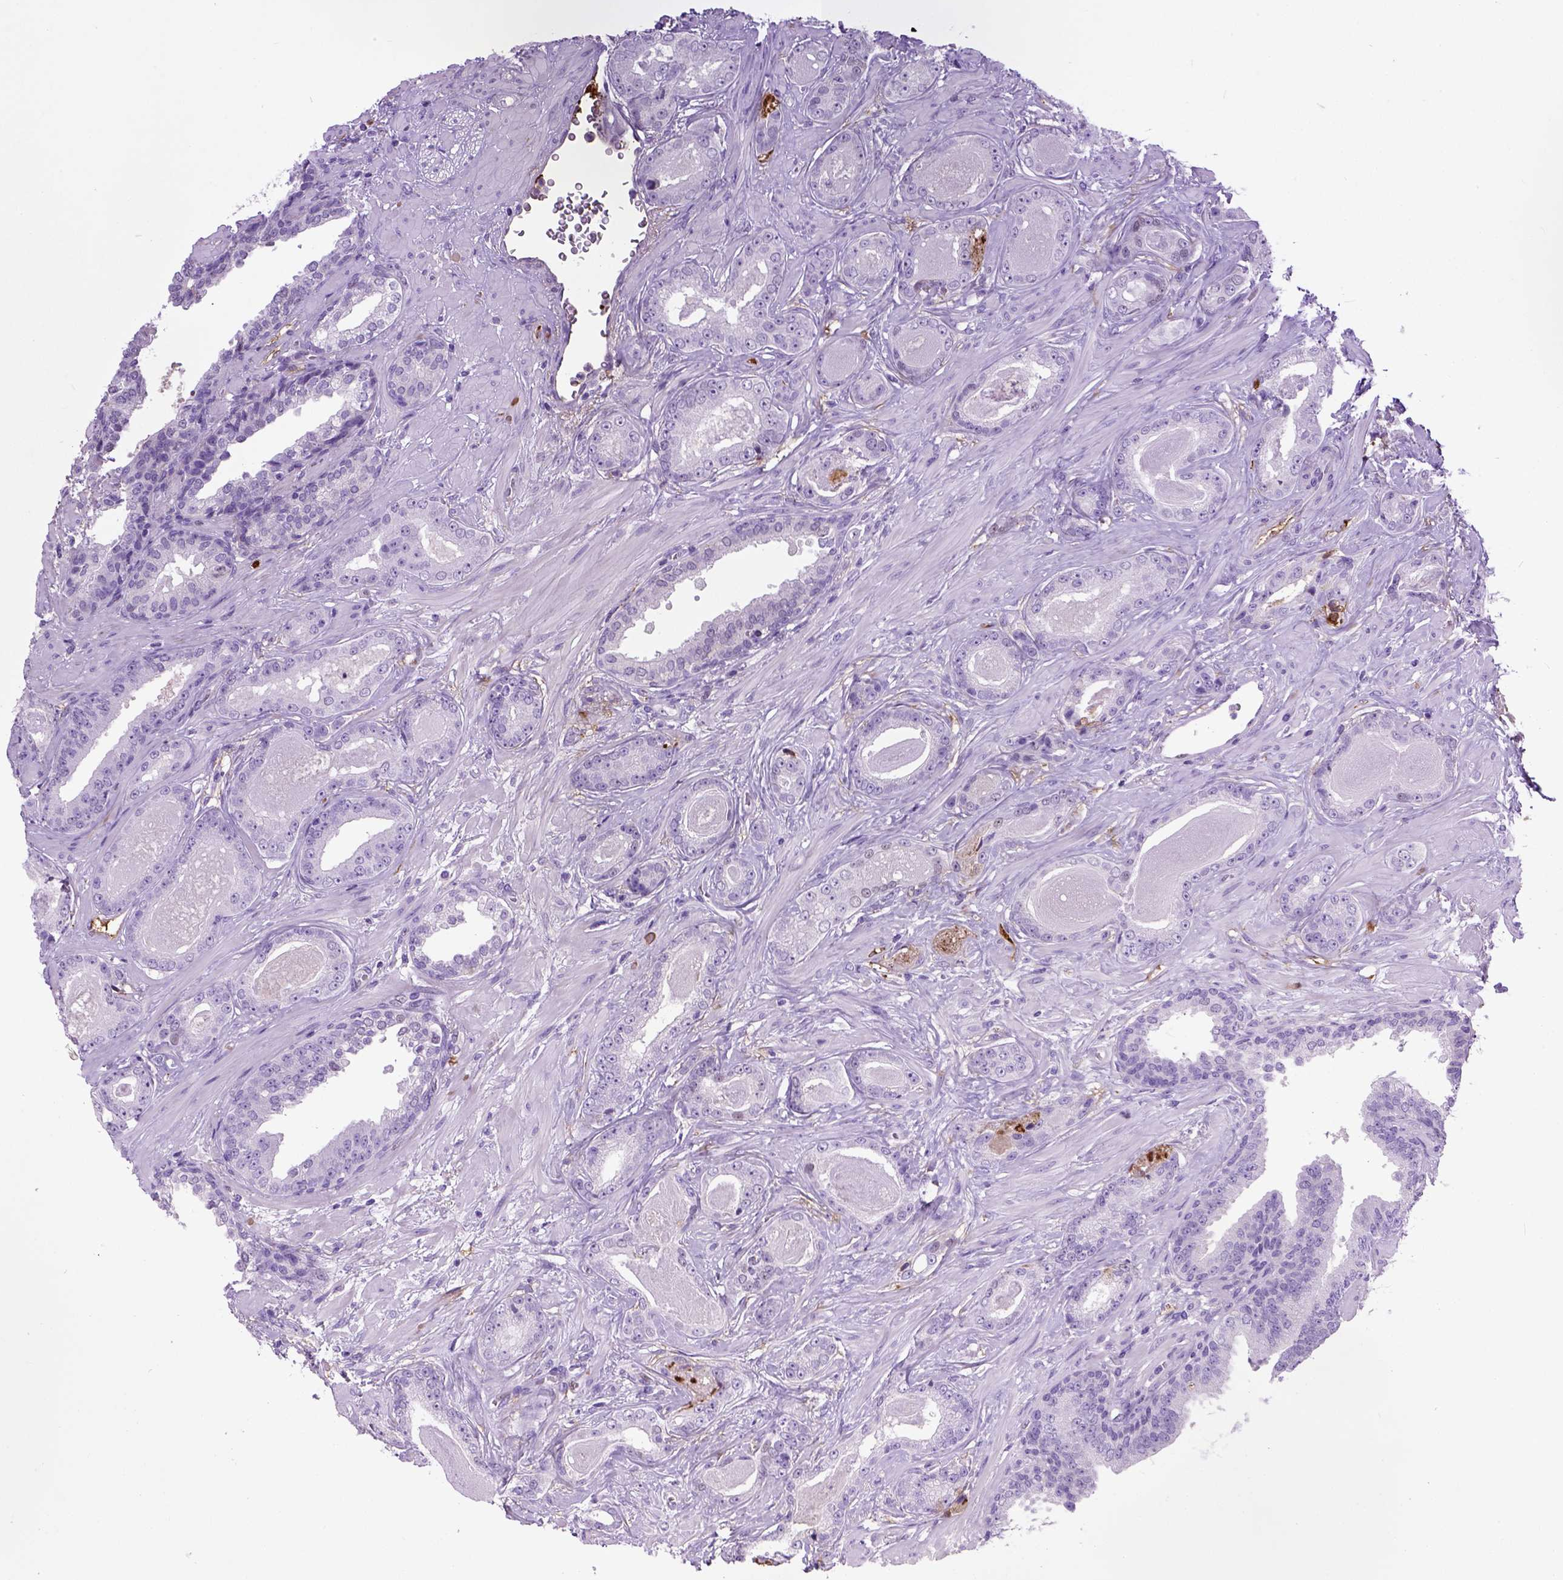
{"staining": {"intensity": "negative", "quantity": "none", "location": "none"}, "tissue": "prostate cancer", "cell_type": "Tumor cells", "image_type": "cancer", "snomed": [{"axis": "morphology", "description": "Adenocarcinoma, Low grade"}, {"axis": "topography", "description": "Prostate"}], "caption": "A photomicrograph of human prostate low-grade adenocarcinoma is negative for staining in tumor cells.", "gene": "ADAMTS8", "patient": {"sex": "male", "age": 61}}